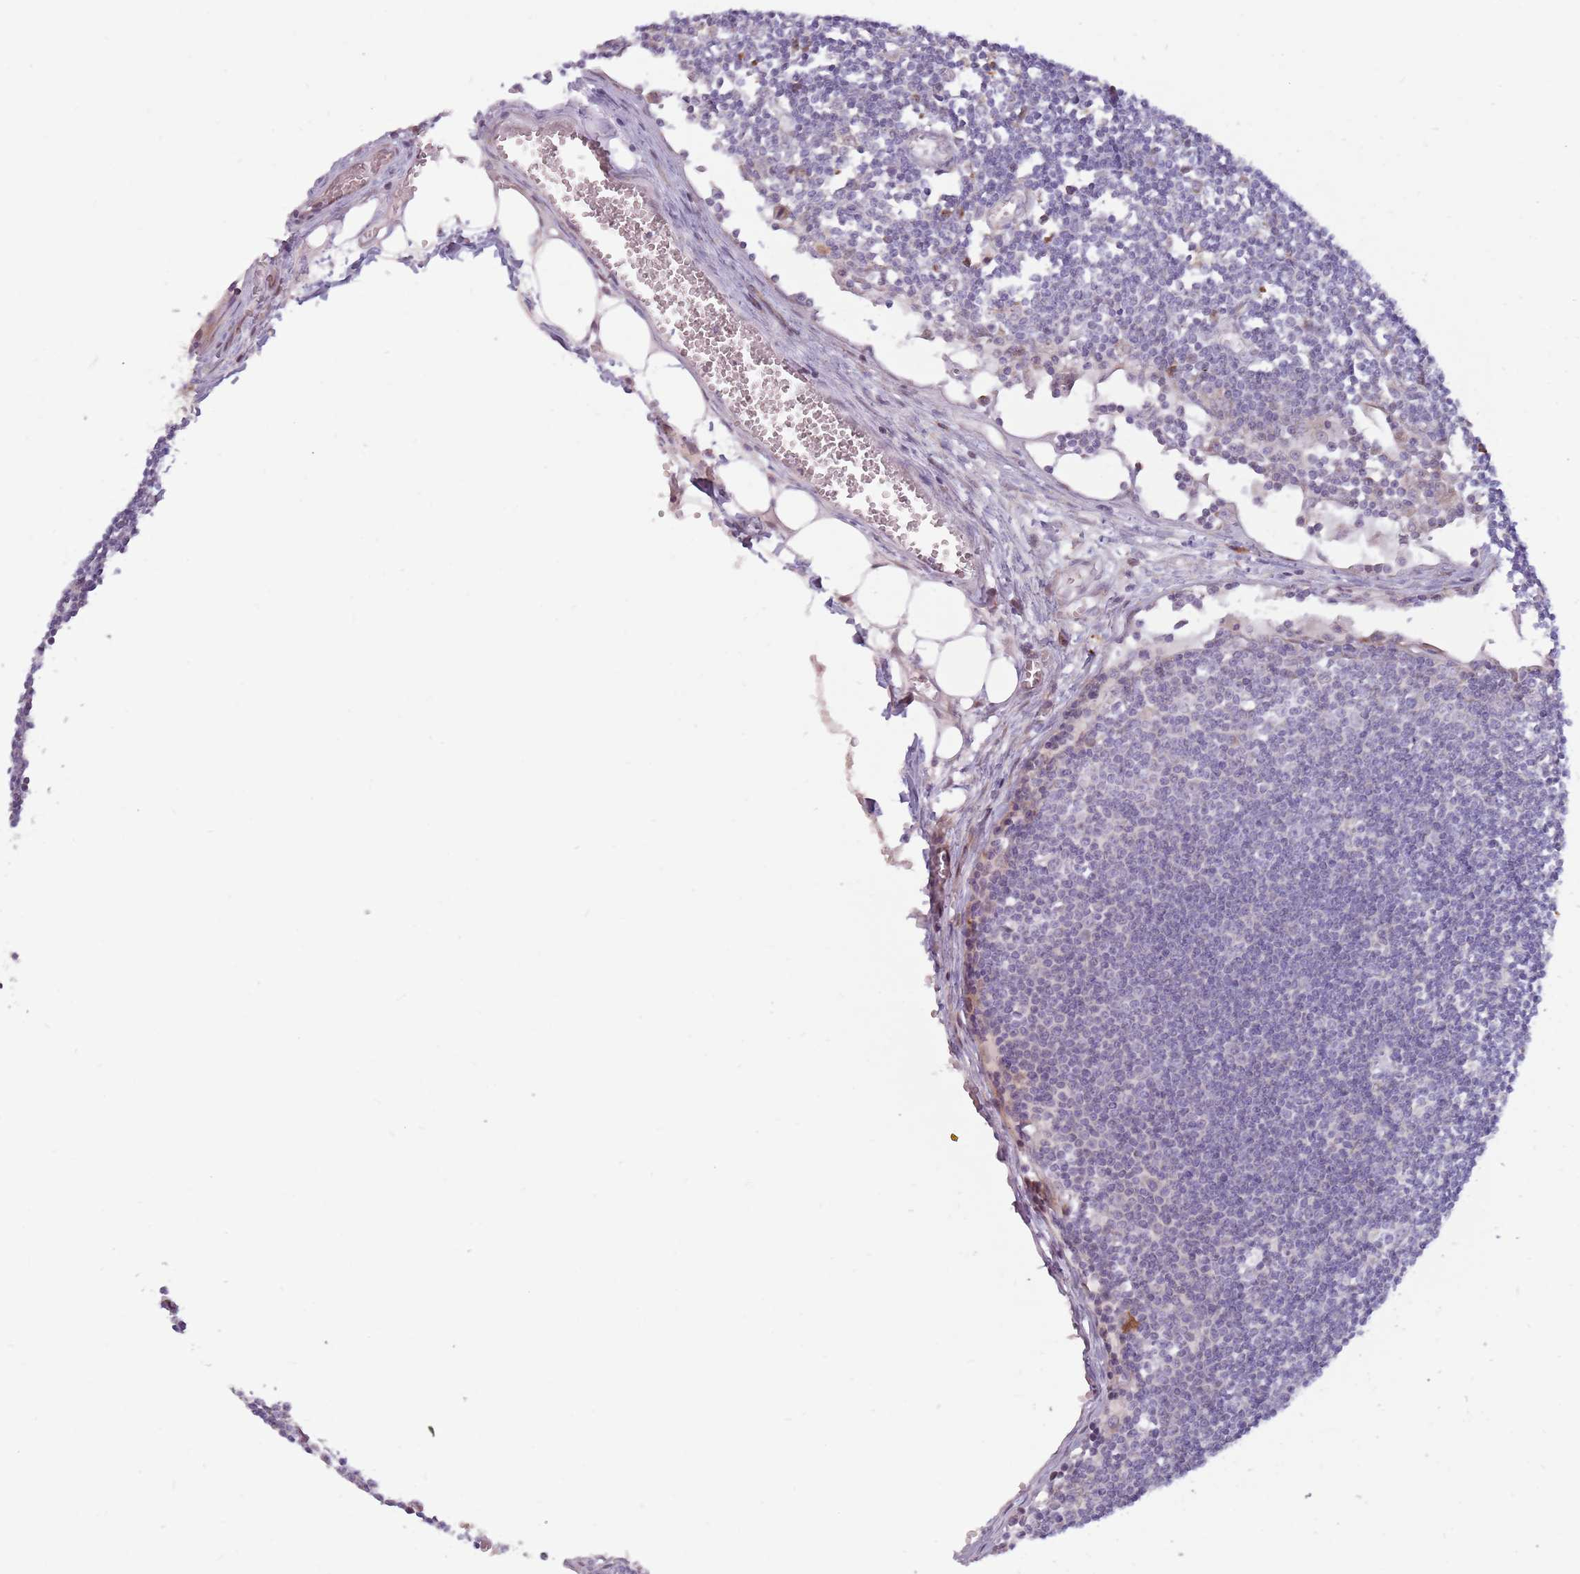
{"staining": {"intensity": "weak", "quantity": "<25%", "location": "cytoplasmic/membranous"}, "tissue": "lymph node", "cell_type": "Germinal center cells", "image_type": "normal", "snomed": [{"axis": "morphology", "description": "Normal tissue, NOS"}, {"axis": "topography", "description": "Lymph node"}], "caption": "Protein analysis of normal lymph node exhibits no significant expression in germinal center cells.", "gene": "CCDC150", "patient": {"sex": "female", "age": 11}}